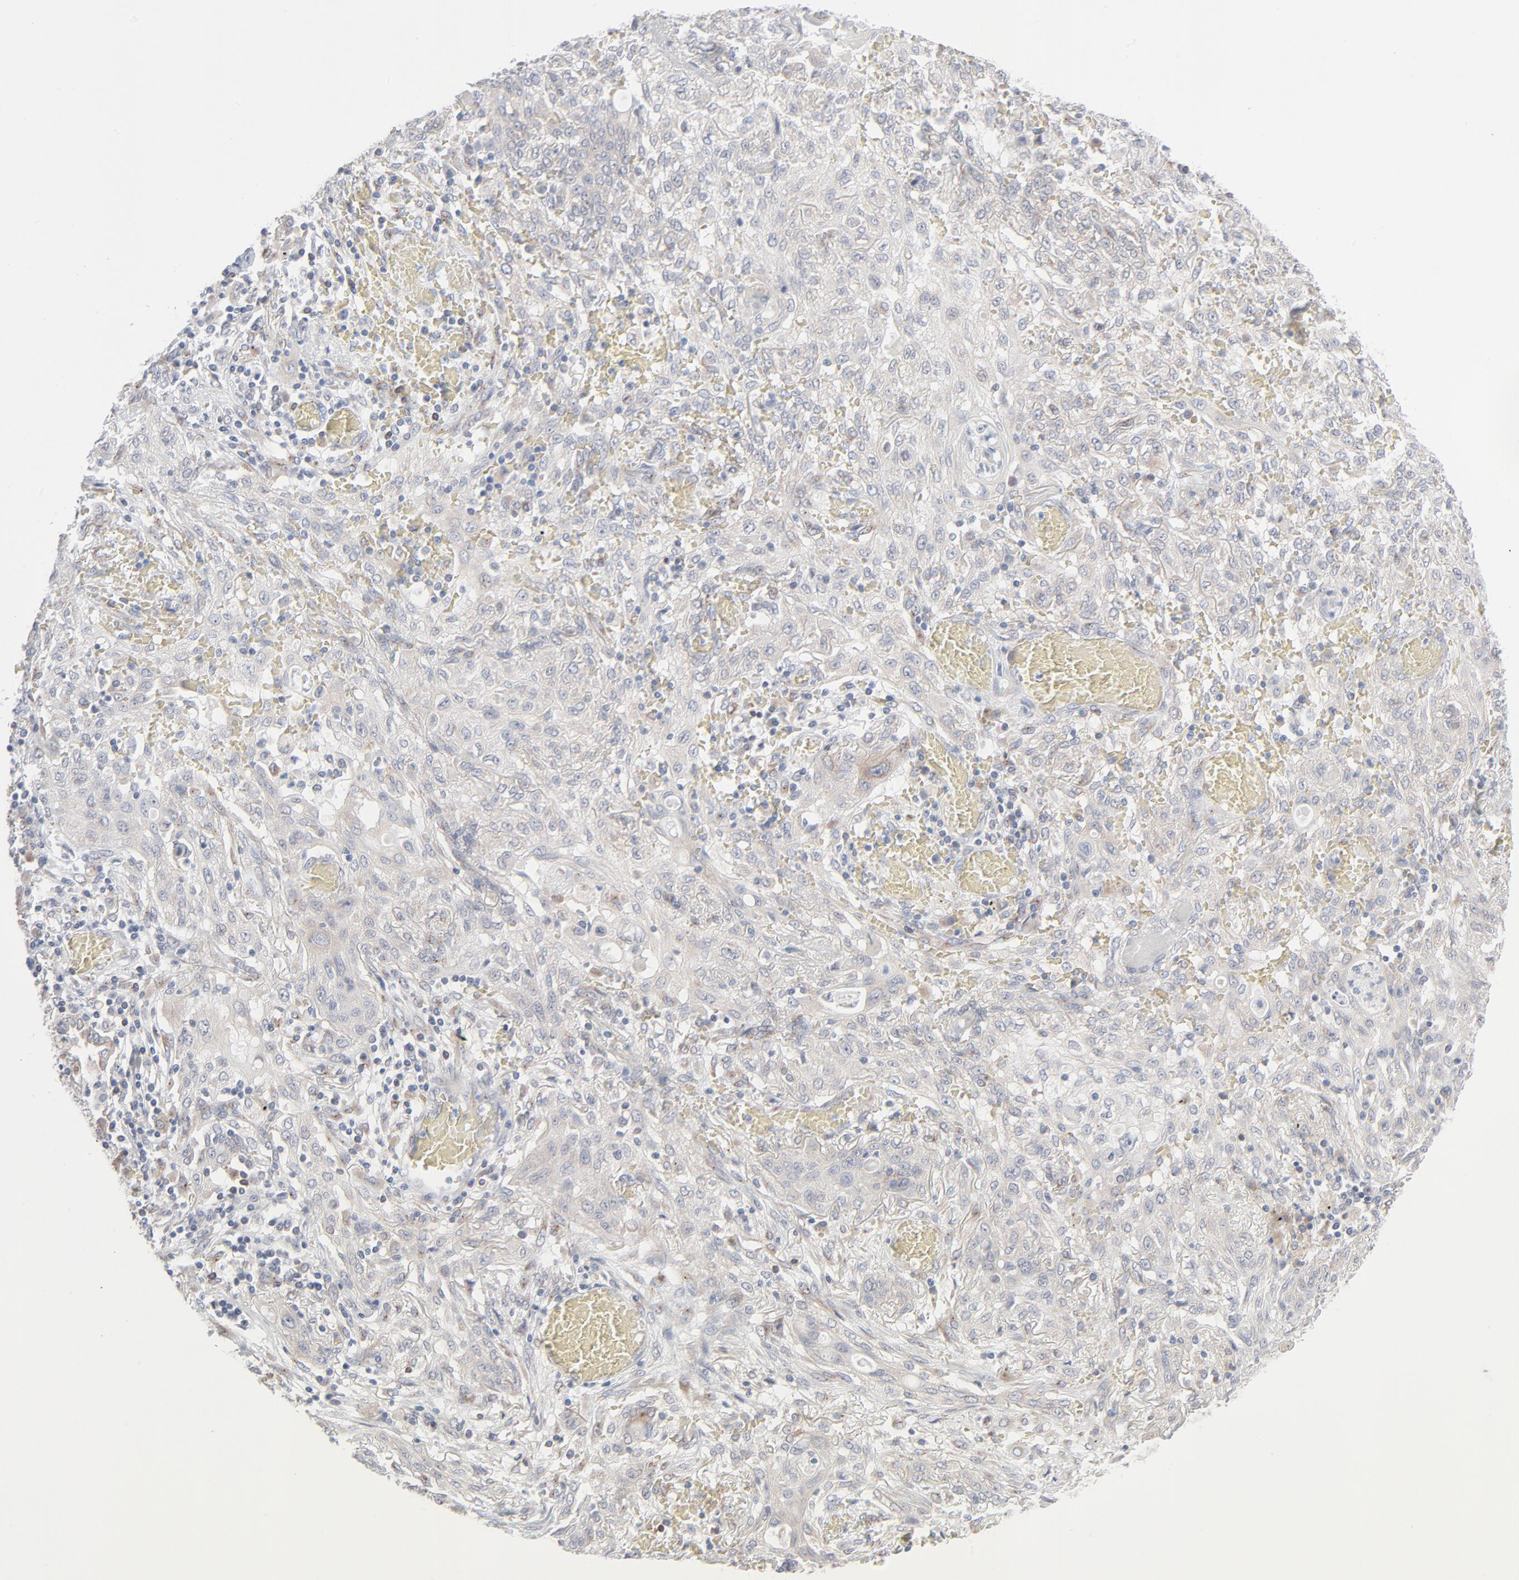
{"staining": {"intensity": "weak", "quantity": "<25%", "location": "cytoplasmic/membranous"}, "tissue": "lung cancer", "cell_type": "Tumor cells", "image_type": "cancer", "snomed": [{"axis": "morphology", "description": "Squamous cell carcinoma, NOS"}, {"axis": "topography", "description": "Lung"}], "caption": "This is a photomicrograph of IHC staining of squamous cell carcinoma (lung), which shows no staining in tumor cells.", "gene": "KDSR", "patient": {"sex": "female", "age": 47}}